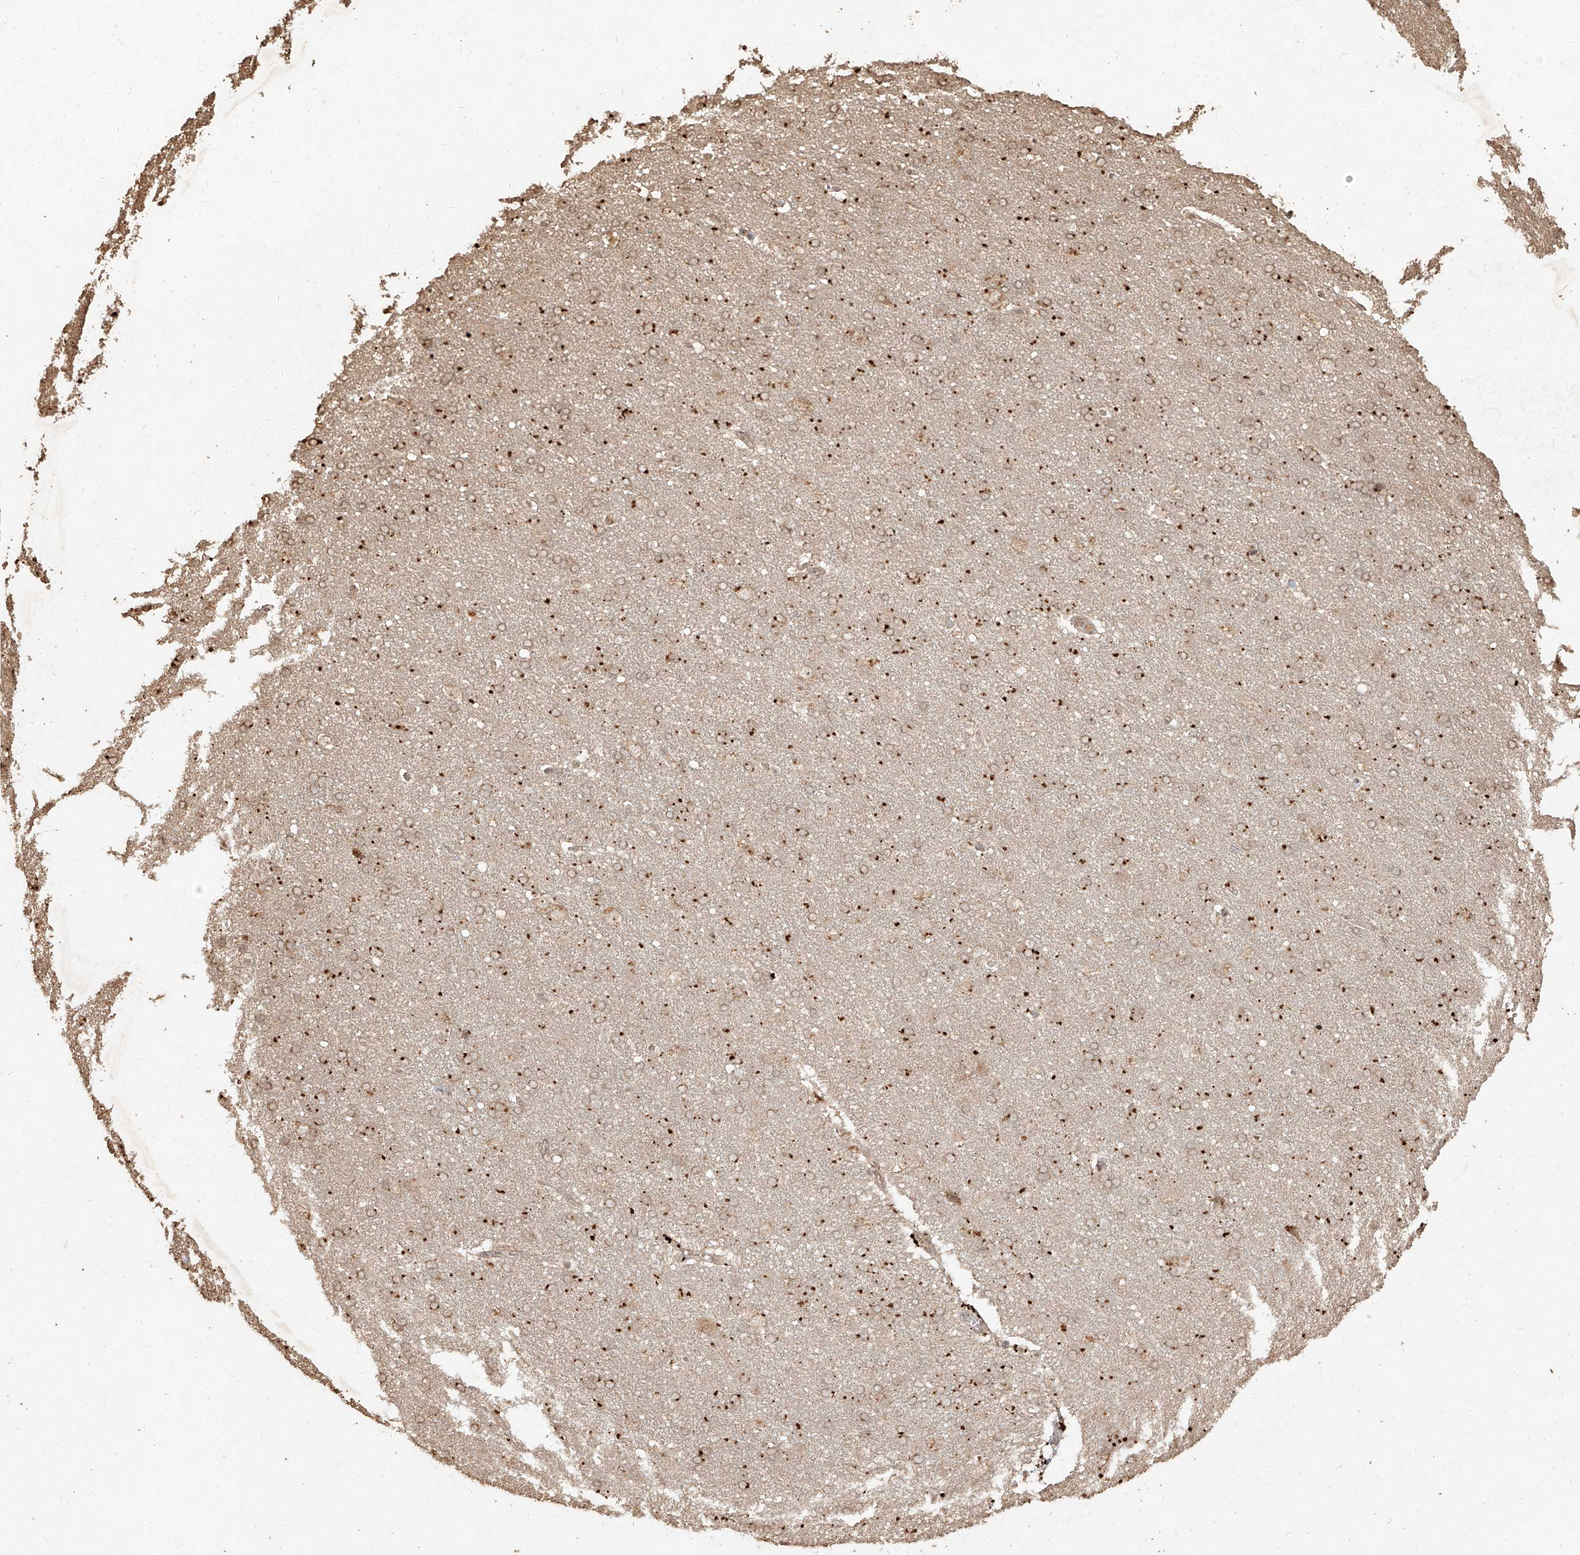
{"staining": {"intensity": "weak", "quantity": ">75%", "location": "cytoplasmic/membranous,nuclear"}, "tissue": "cerebral cortex", "cell_type": "Endothelial cells", "image_type": "normal", "snomed": [{"axis": "morphology", "description": "Normal tissue, NOS"}, {"axis": "topography", "description": "Cerebral cortex"}], "caption": "Weak cytoplasmic/membranous,nuclear positivity is seen in about >75% of endothelial cells in unremarkable cerebral cortex.", "gene": "UBE2K", "patient": {"sex": "male", "age": 62}}